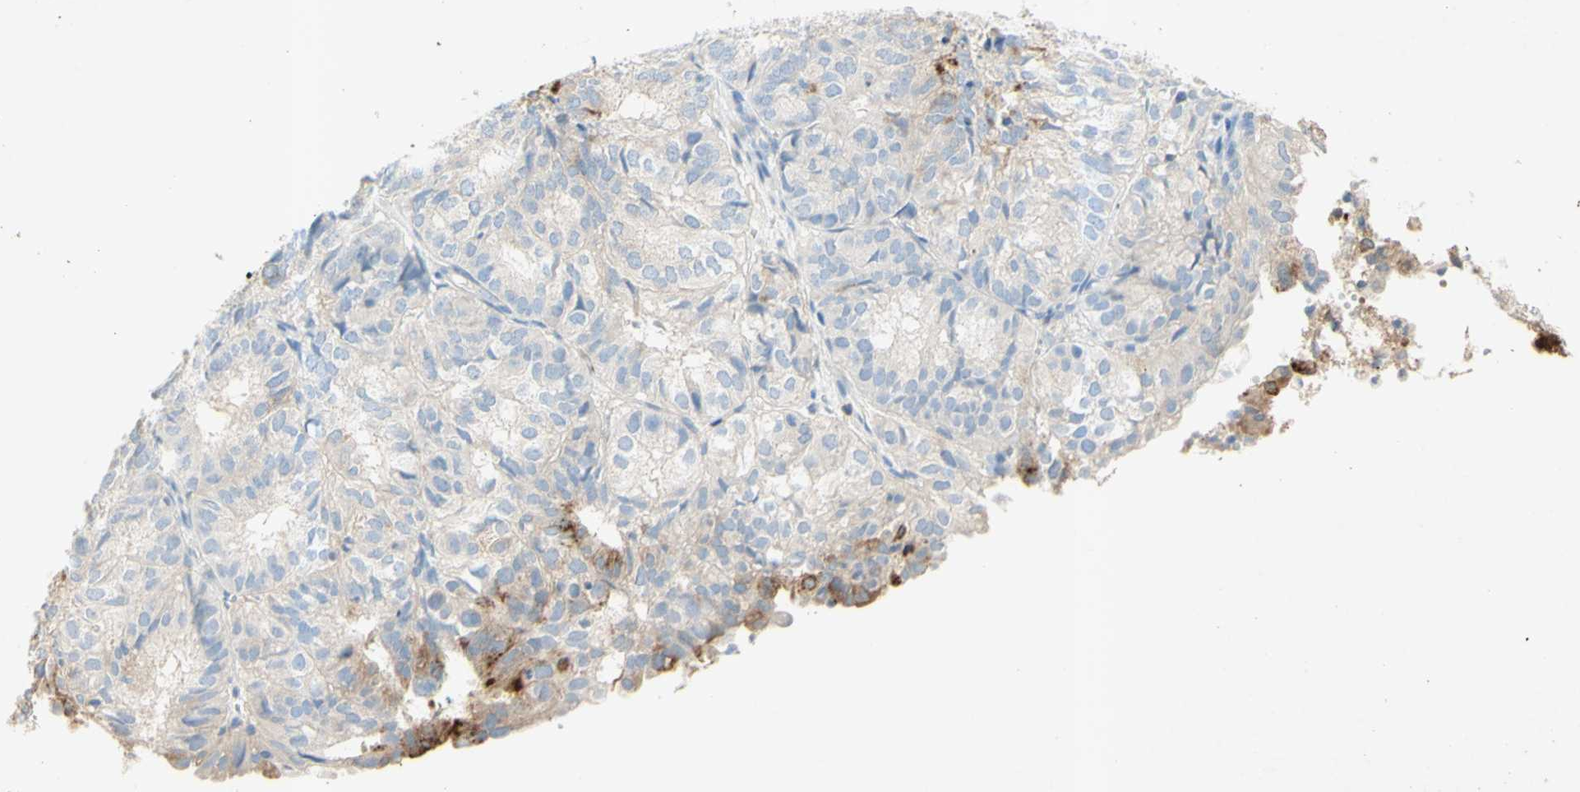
{"staining": {"intensity": "moderate", "quantity": "<25%", "location": "cytoplasmic/membranous"}, "tissue": "endometrial cancer", "cell_type": "Tumor cells", "image_type": "cancer", "snomed": [{"axis": "morphology", "description": "Adenocarcinoma, NOS"}, {"axis": "topography", "description": "Uterus"}], "caption": "A low amount of moderate cytoplasmic/membranous expression is appreciated in about <25% of tumor cells in endometrial cancer (adenocarcinoma) tissue.", "gene": "GDF15", "patient": {"sex": "female", "age": 60}}